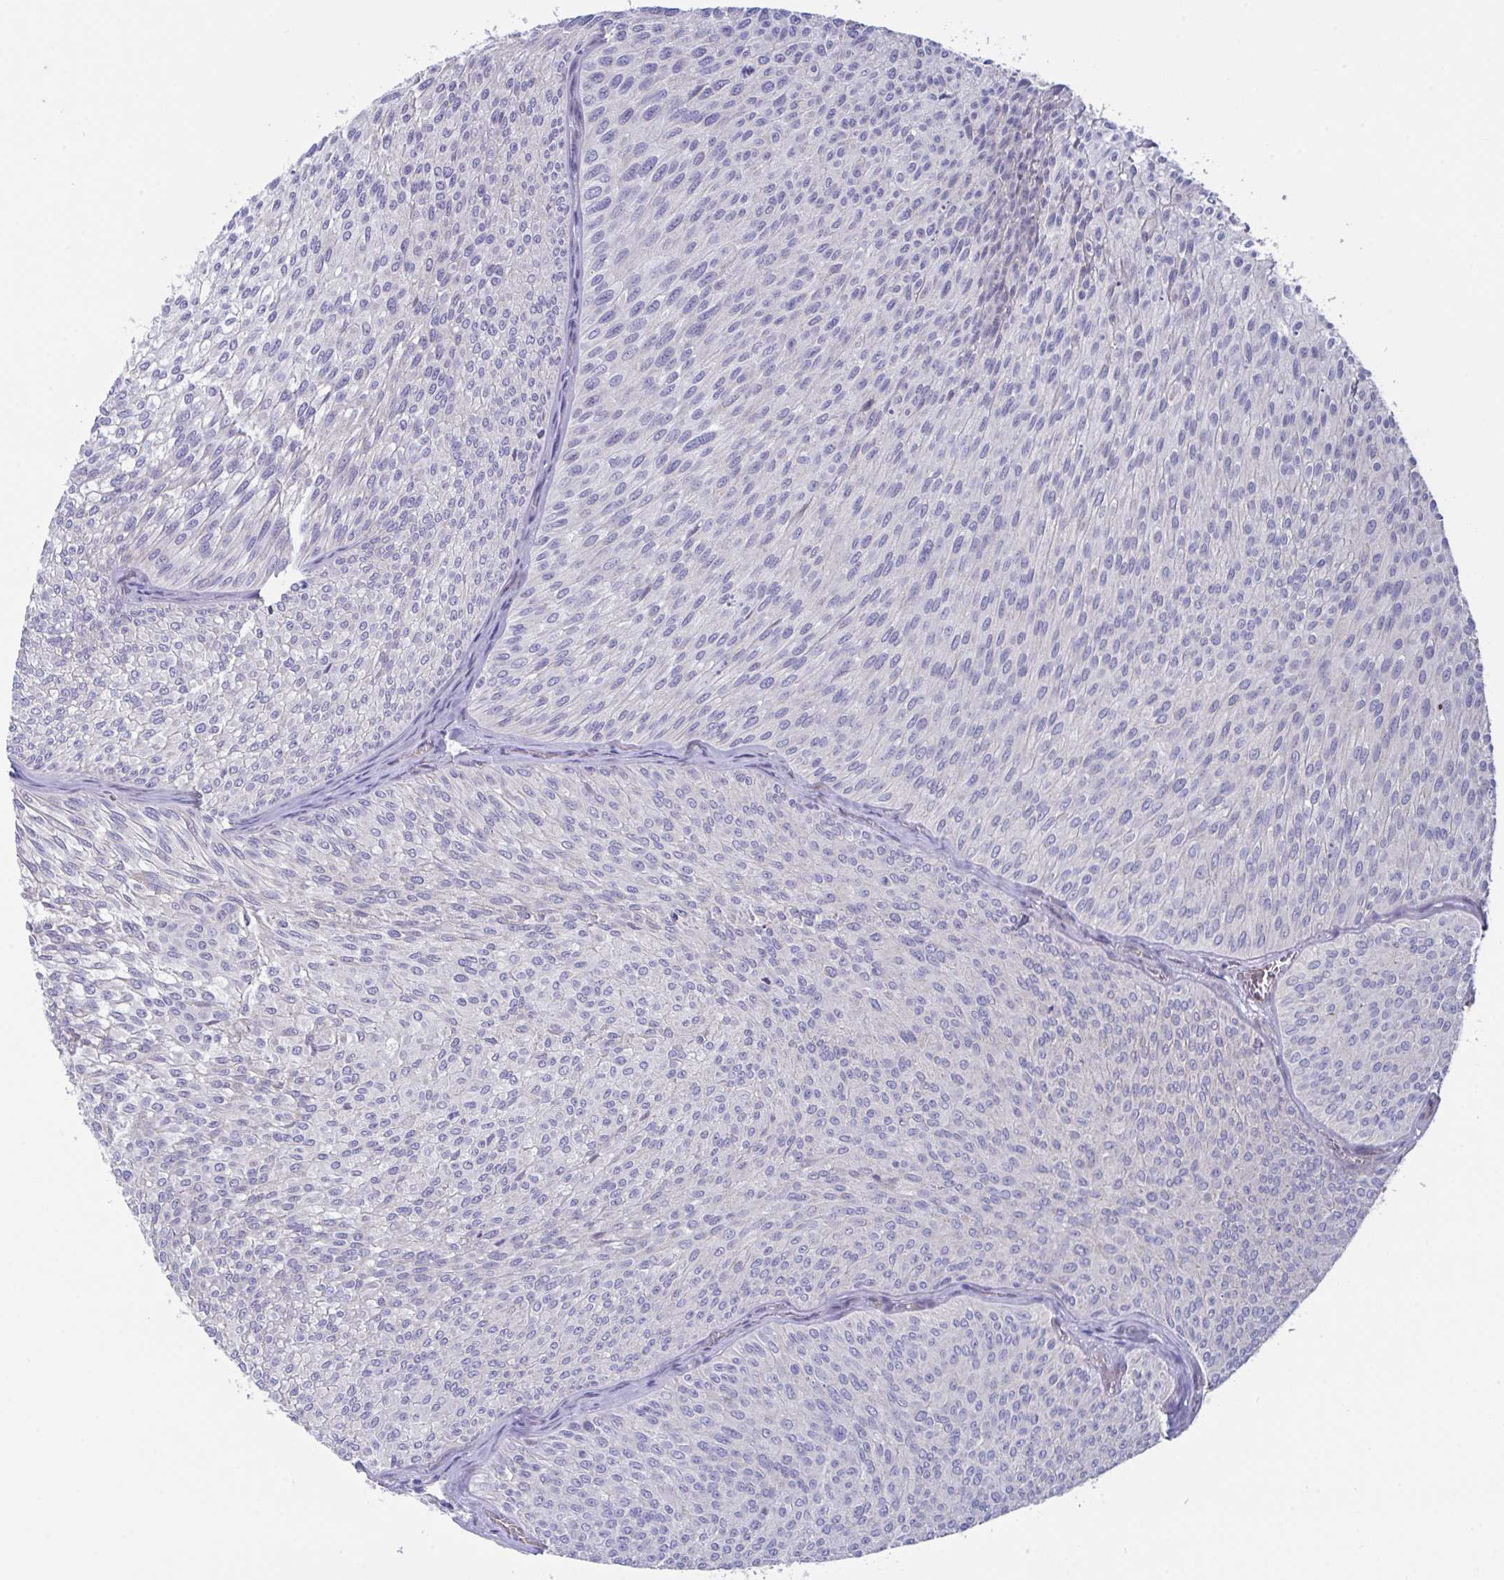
{"staining": {"intensity": "negative", "quantity": "none", "location": "none"}, "tissue": "urothelial cancer", "cell_type": "Tumor cells", "image_type": "cancer", "snomed": [{"axis": "morphology", "description": "Urothelial carcinoma, Low grade"}, {"axis": "topography", "description": "Urinary bladder"}], "caption": "Urothelial carcinoma (low-grade) stained for a protein using IHC reveals no staining tumor cells.", "gene": "L3HYPDH", "patient": {"sex": "male", "age": 91}}